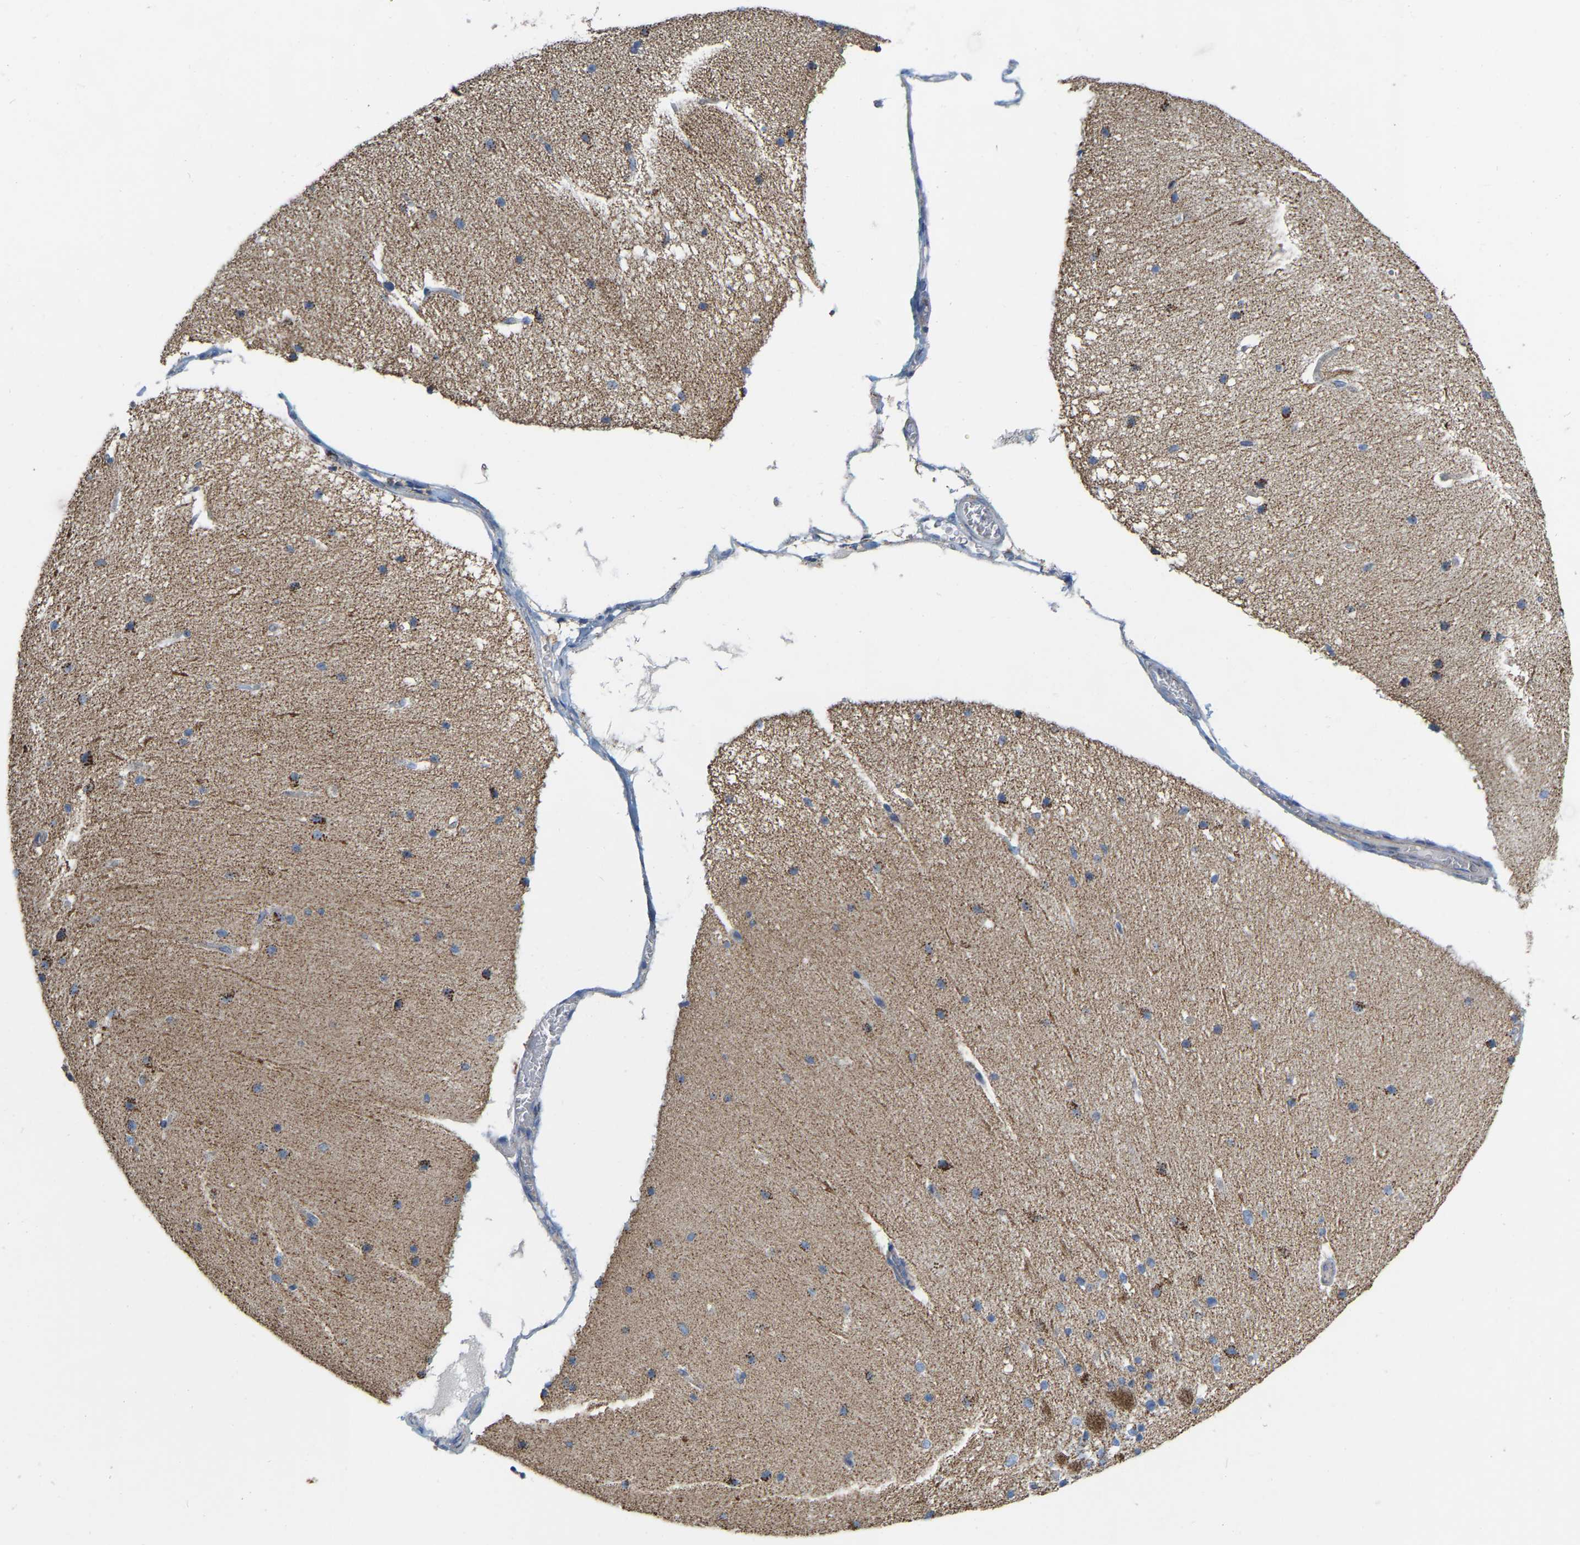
{"staining": {"intensity": "strong", "quantity": "25%-75%", "location": "cytoplasmic/membranous"}, "tissue": "cerebellum", "cell_type": "Cells in granular layer", "image_type": "normal", "snomed": [{"axis": "morphology", "description": "Normal tissue, NOS"}, {"axis": "topography", "description": "Cerebellum"}], "caption": "Cerebellum stained for a protein reveals strong cytoplasmic/membranous positivity in cells in granular layer. Immunohistochemistry (ihc) stains the protein of interest in brown and the nuclei are stained blue.", "gene": "CBLB", "patient": {"sex": "female", "age": 19}}